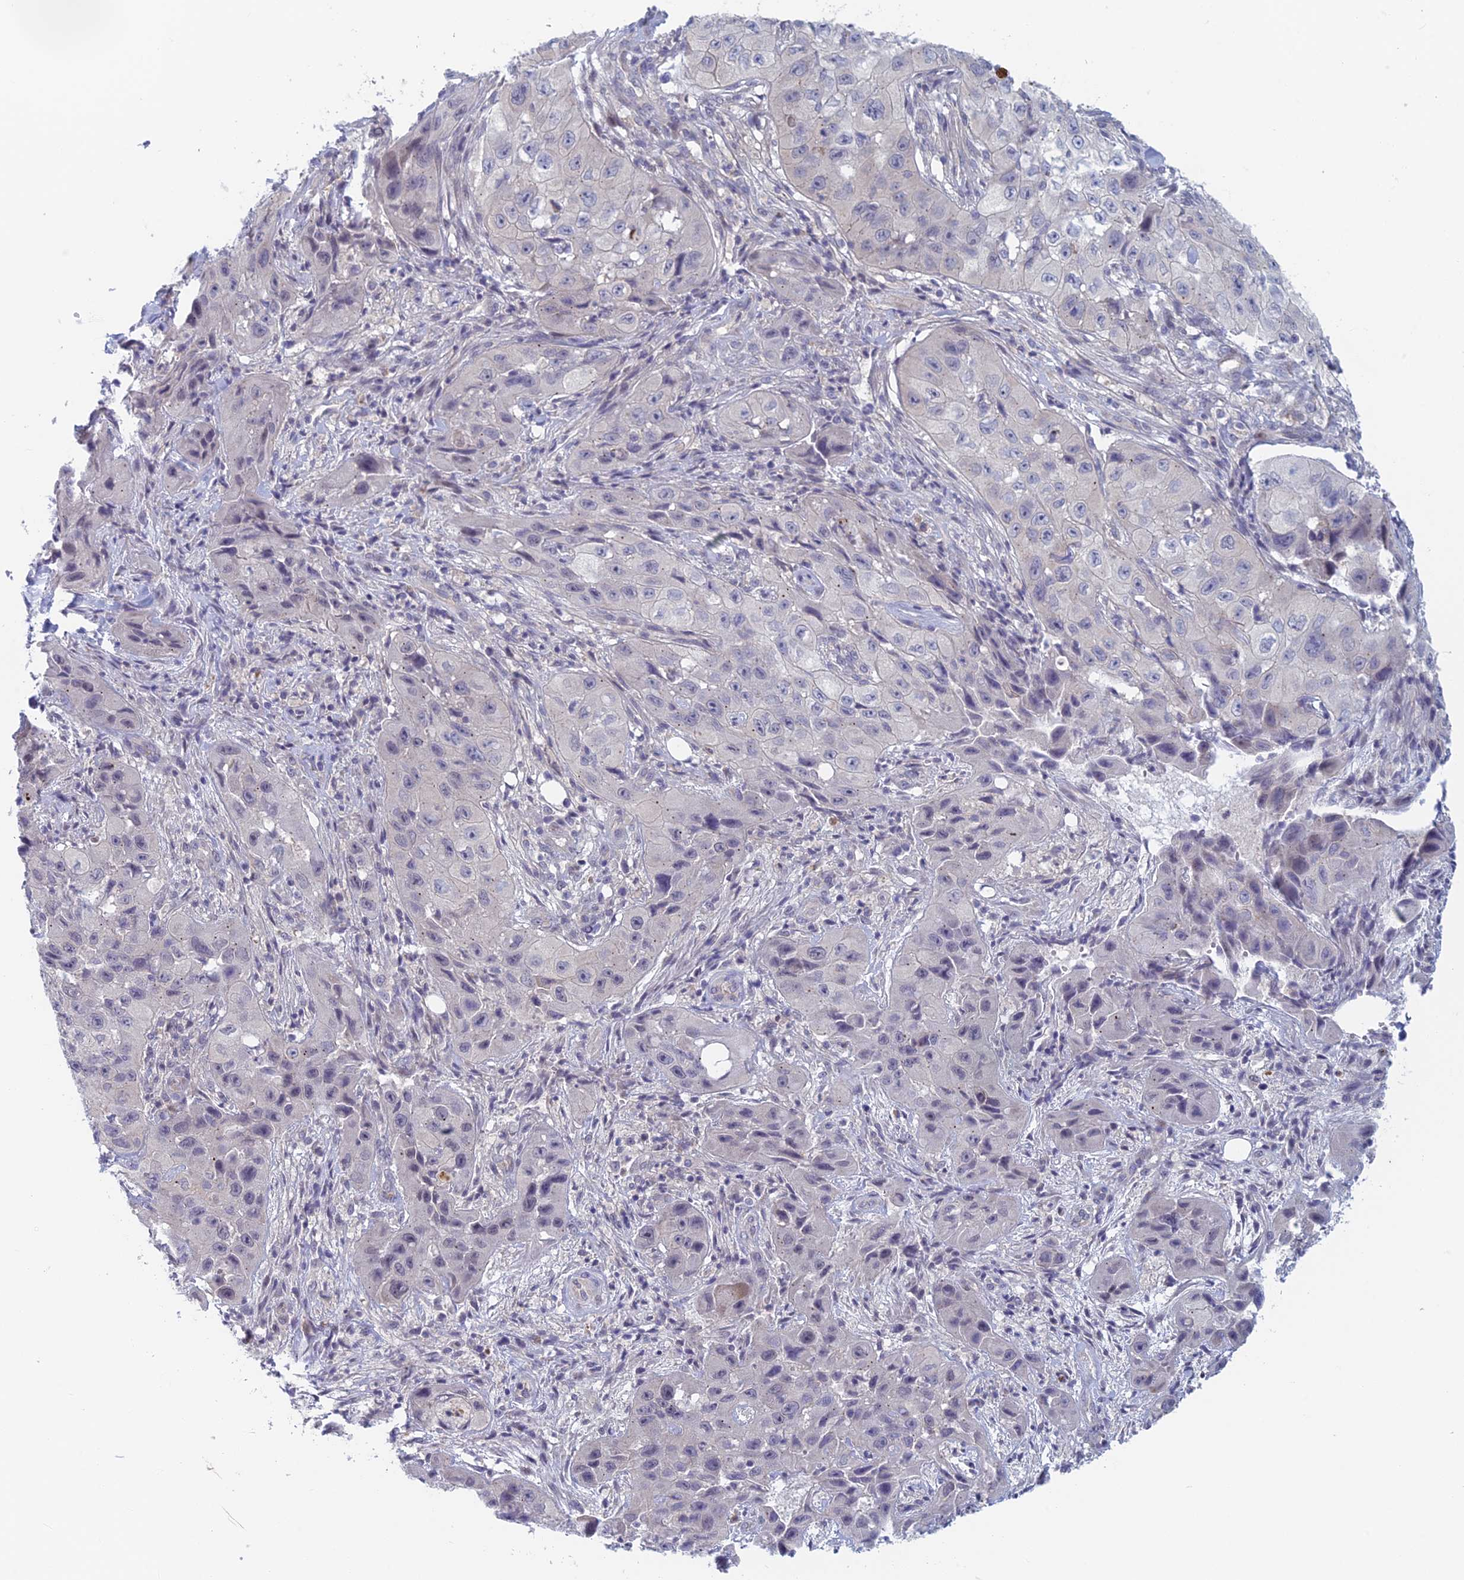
{"staining": {"intensity": "negative", "quantity": "none", "location": "none"}, "tissue": "skin cancer", "cell_type": "Tumor cells", "image_type": "cancer", "snomed": [{"axis": "morphology", "description": "Squamous cell carcinoma, NOS"}, {"axis": "topography", "description": "Skin"}, {"axis": "topography", "description": "Subcutis"}], "caption": "A micrograph of human skin cancer (squamous cell carcinoma) is negative for staining in tumor cells.", "gene": "PPP1R26", "patient": {"sex": "male", "age": 73}}